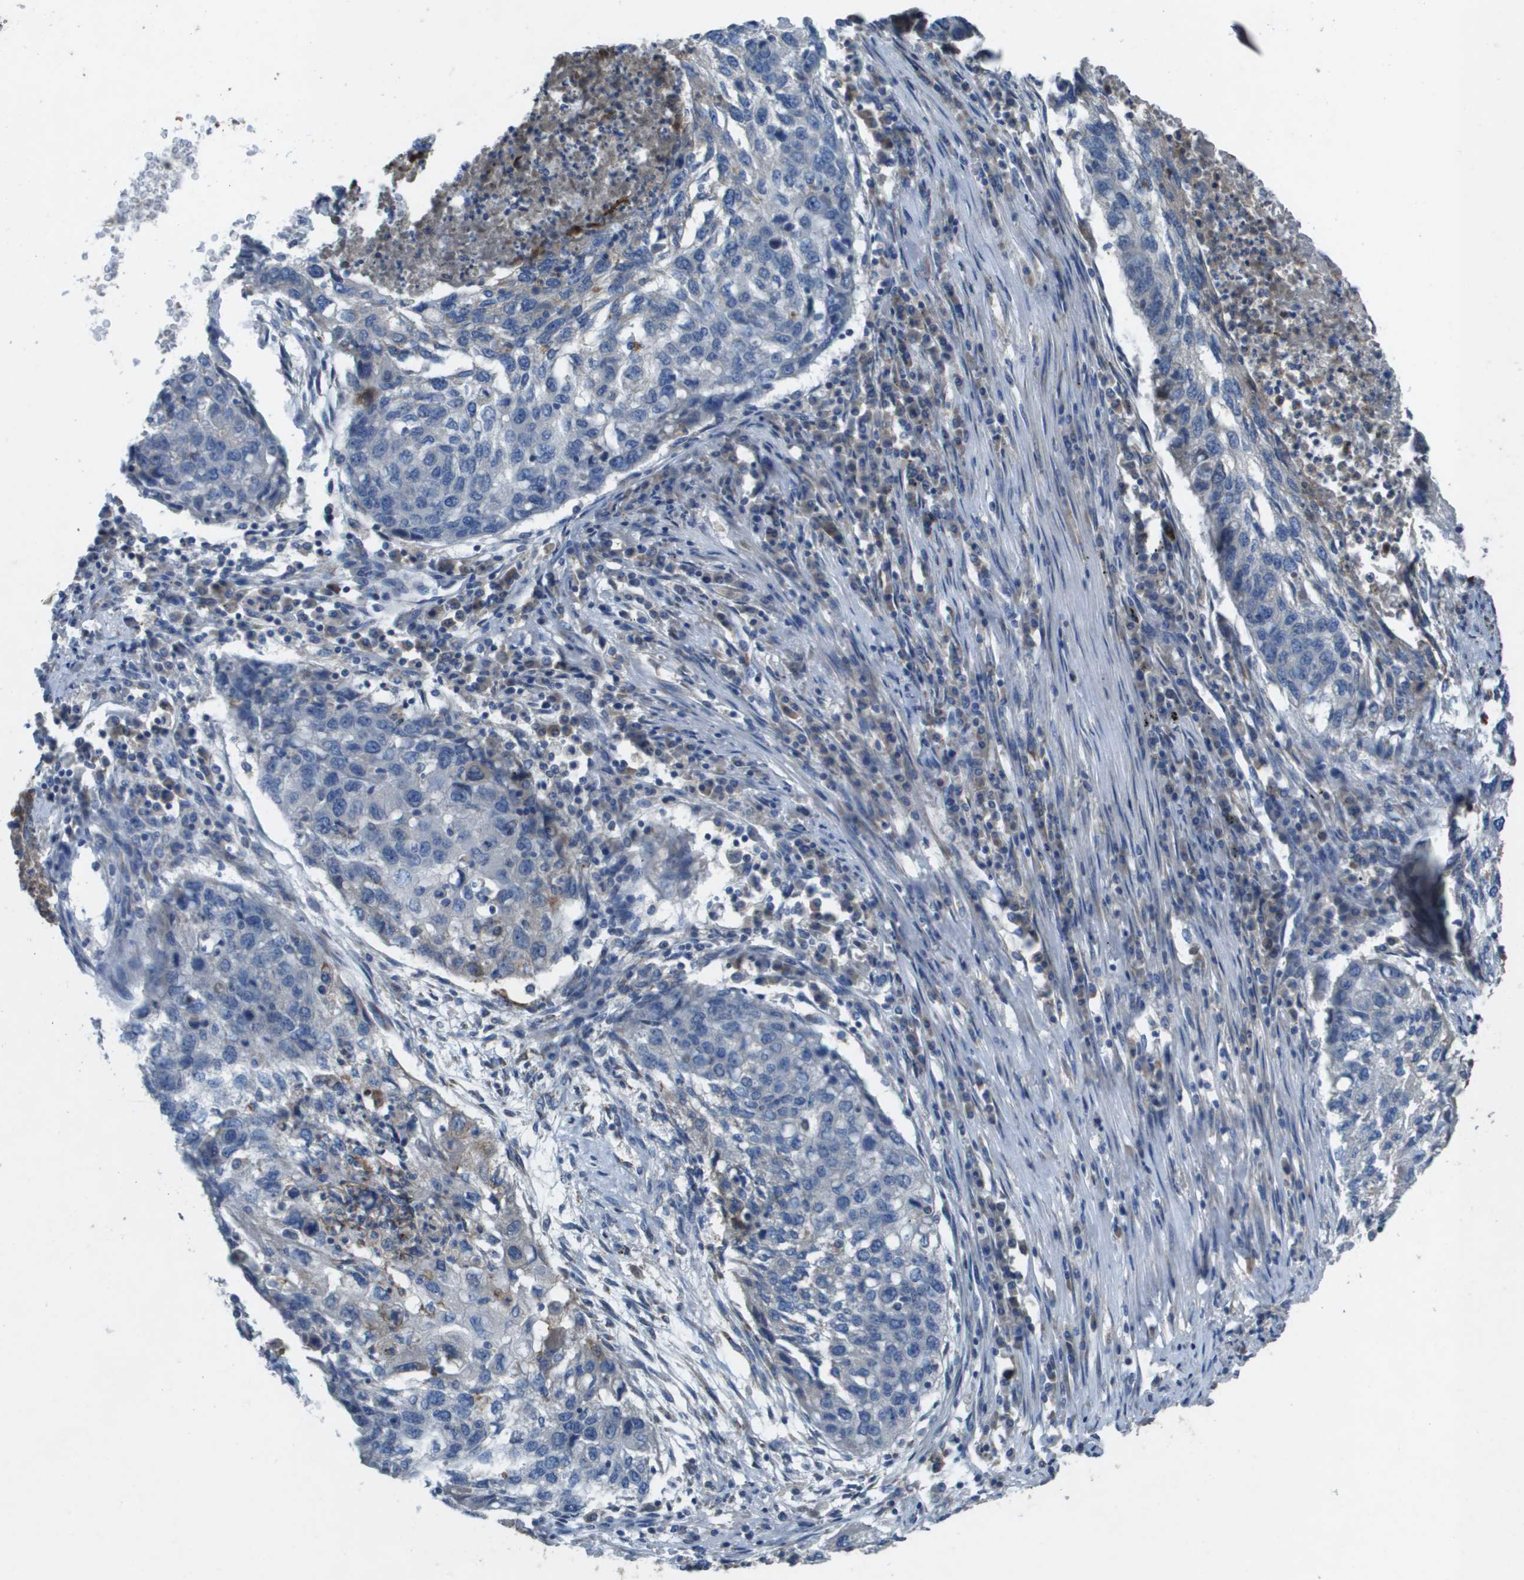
{"staining": {"intensity": "negative", "quantity": "none", "location": "none"}, "tissue": "lung cancer", "cell_type": "Tumor cells", "image_type": "cancer", "snomed": [{"axis": "morphology", "description": "Squamous cell carcinoma, NOS"}, {"axis": "topography", "description": "Lung"}], "caption": "Lung cancer stained for a protein using IHC demonstrates no expression tumor cells.", "gene": "CLCA4", "patient": {"sex": "female", "age": 63}}